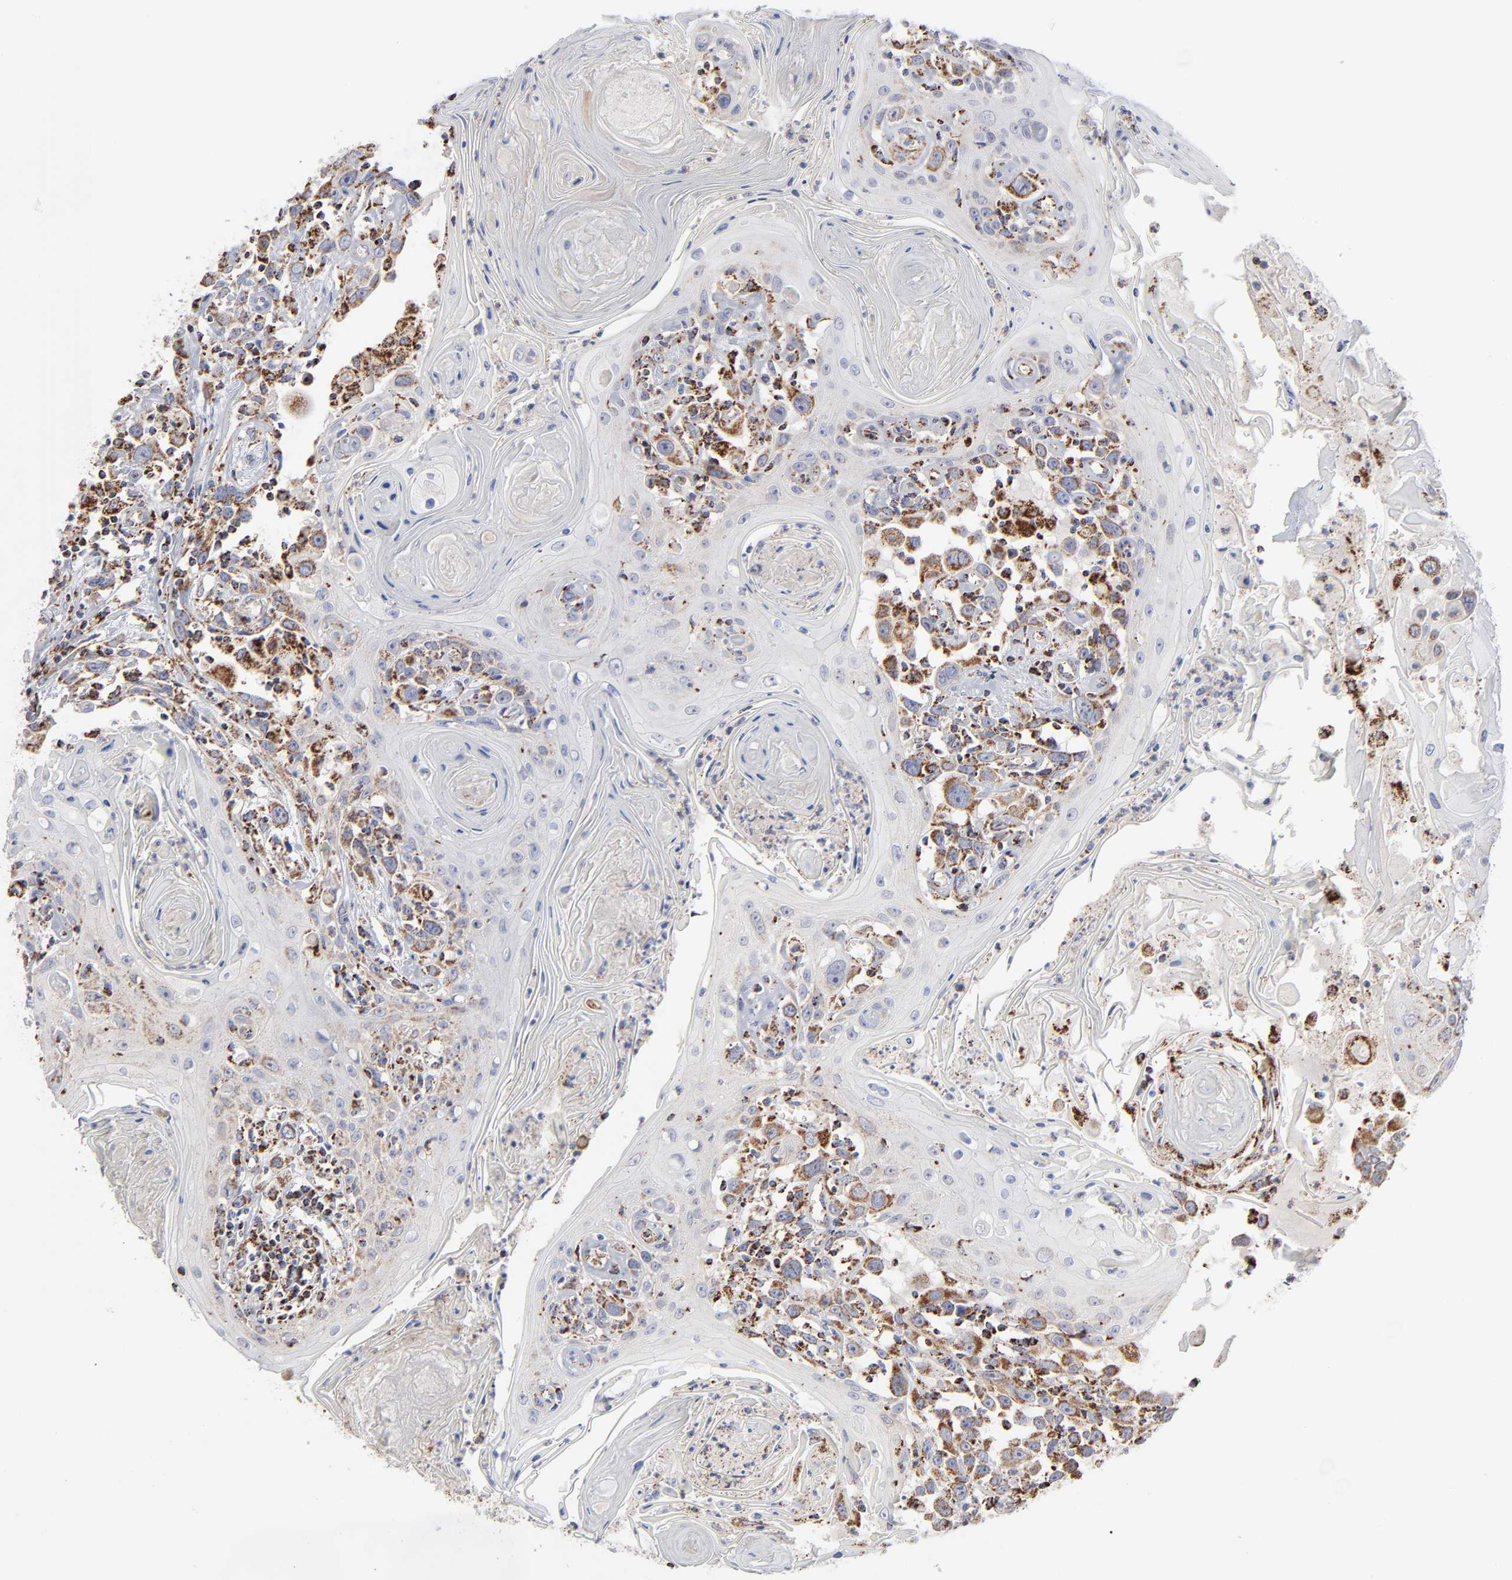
{"staining": {"intensity": "strong", "quantity": ">75%", "location": "cytoplasmic/membranous"}, "tissue": "head and neck cancer", "cell_type": "Tumor cells", "image_type": "cancer", "snomed": [{"axis": "morphology", "description": "Squamous cell carcinoma, NOS"}, {"axis": "topography", "description": "Oral tissue"}, {"axis": "topography", "description": "Head-Neck"}], "caption": "Squamous cell carcinoma (head and neck) stained for a protein exhibits strong cytoplasmic/membranous positivity in tumor cells.", "gene": "ASB3", "patient": {"sex": "female", "age": 76}}